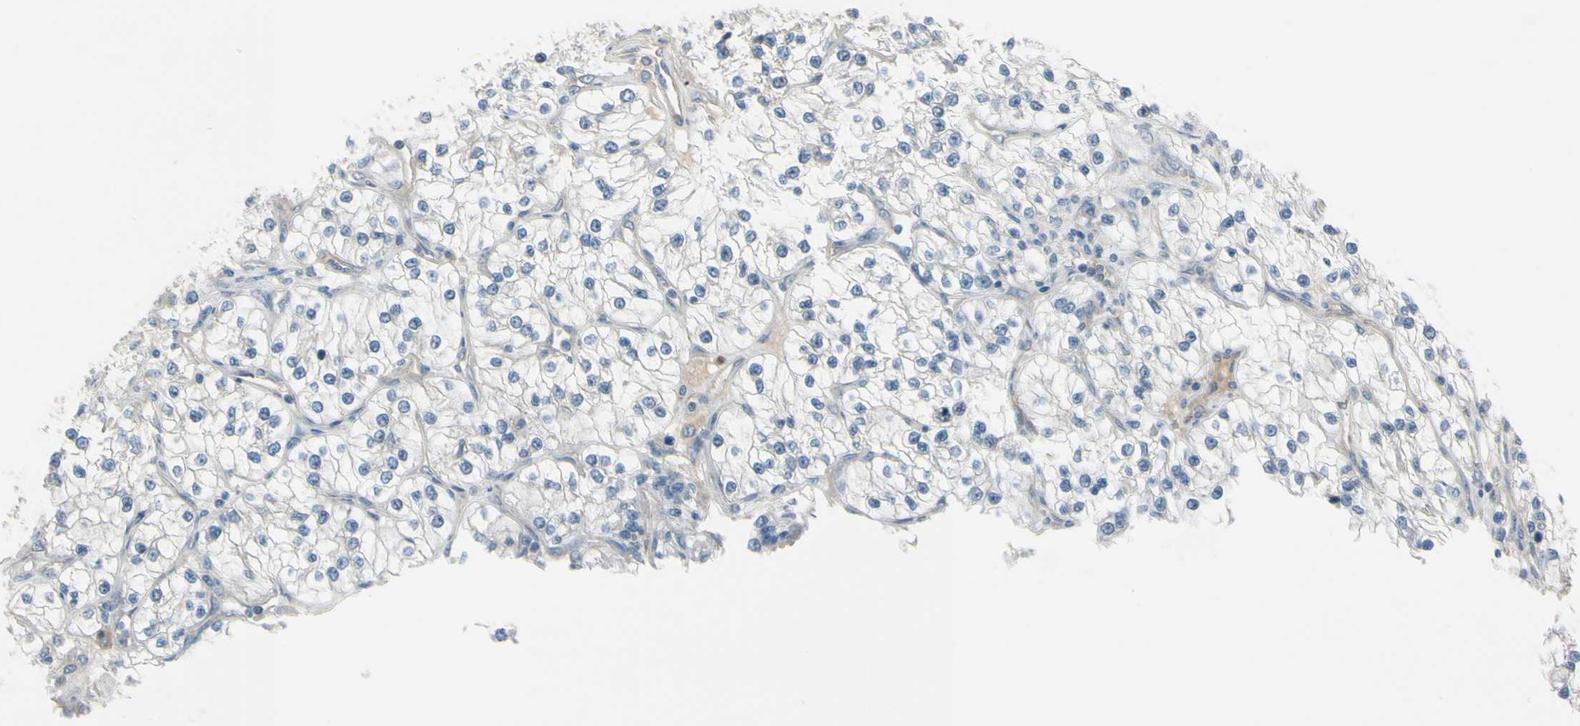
{"staining": {"intensity": "negative", "quantity": "none", "location": "none"}, "tissue": "renal cancer", "cell_type": "Tumor cells", "image_type": "cancer", "snomed": [{"axis": "morphology", "description": "Adenocarcinoma, NOS"}, {"axis": "topography", "description": "Kidney"}], "caption": "Tumor cells are negative for brown protein staining in adenocarcinoma (renal).", "gene": "AATK", "patient": {"sex": "female", "age": 57}}